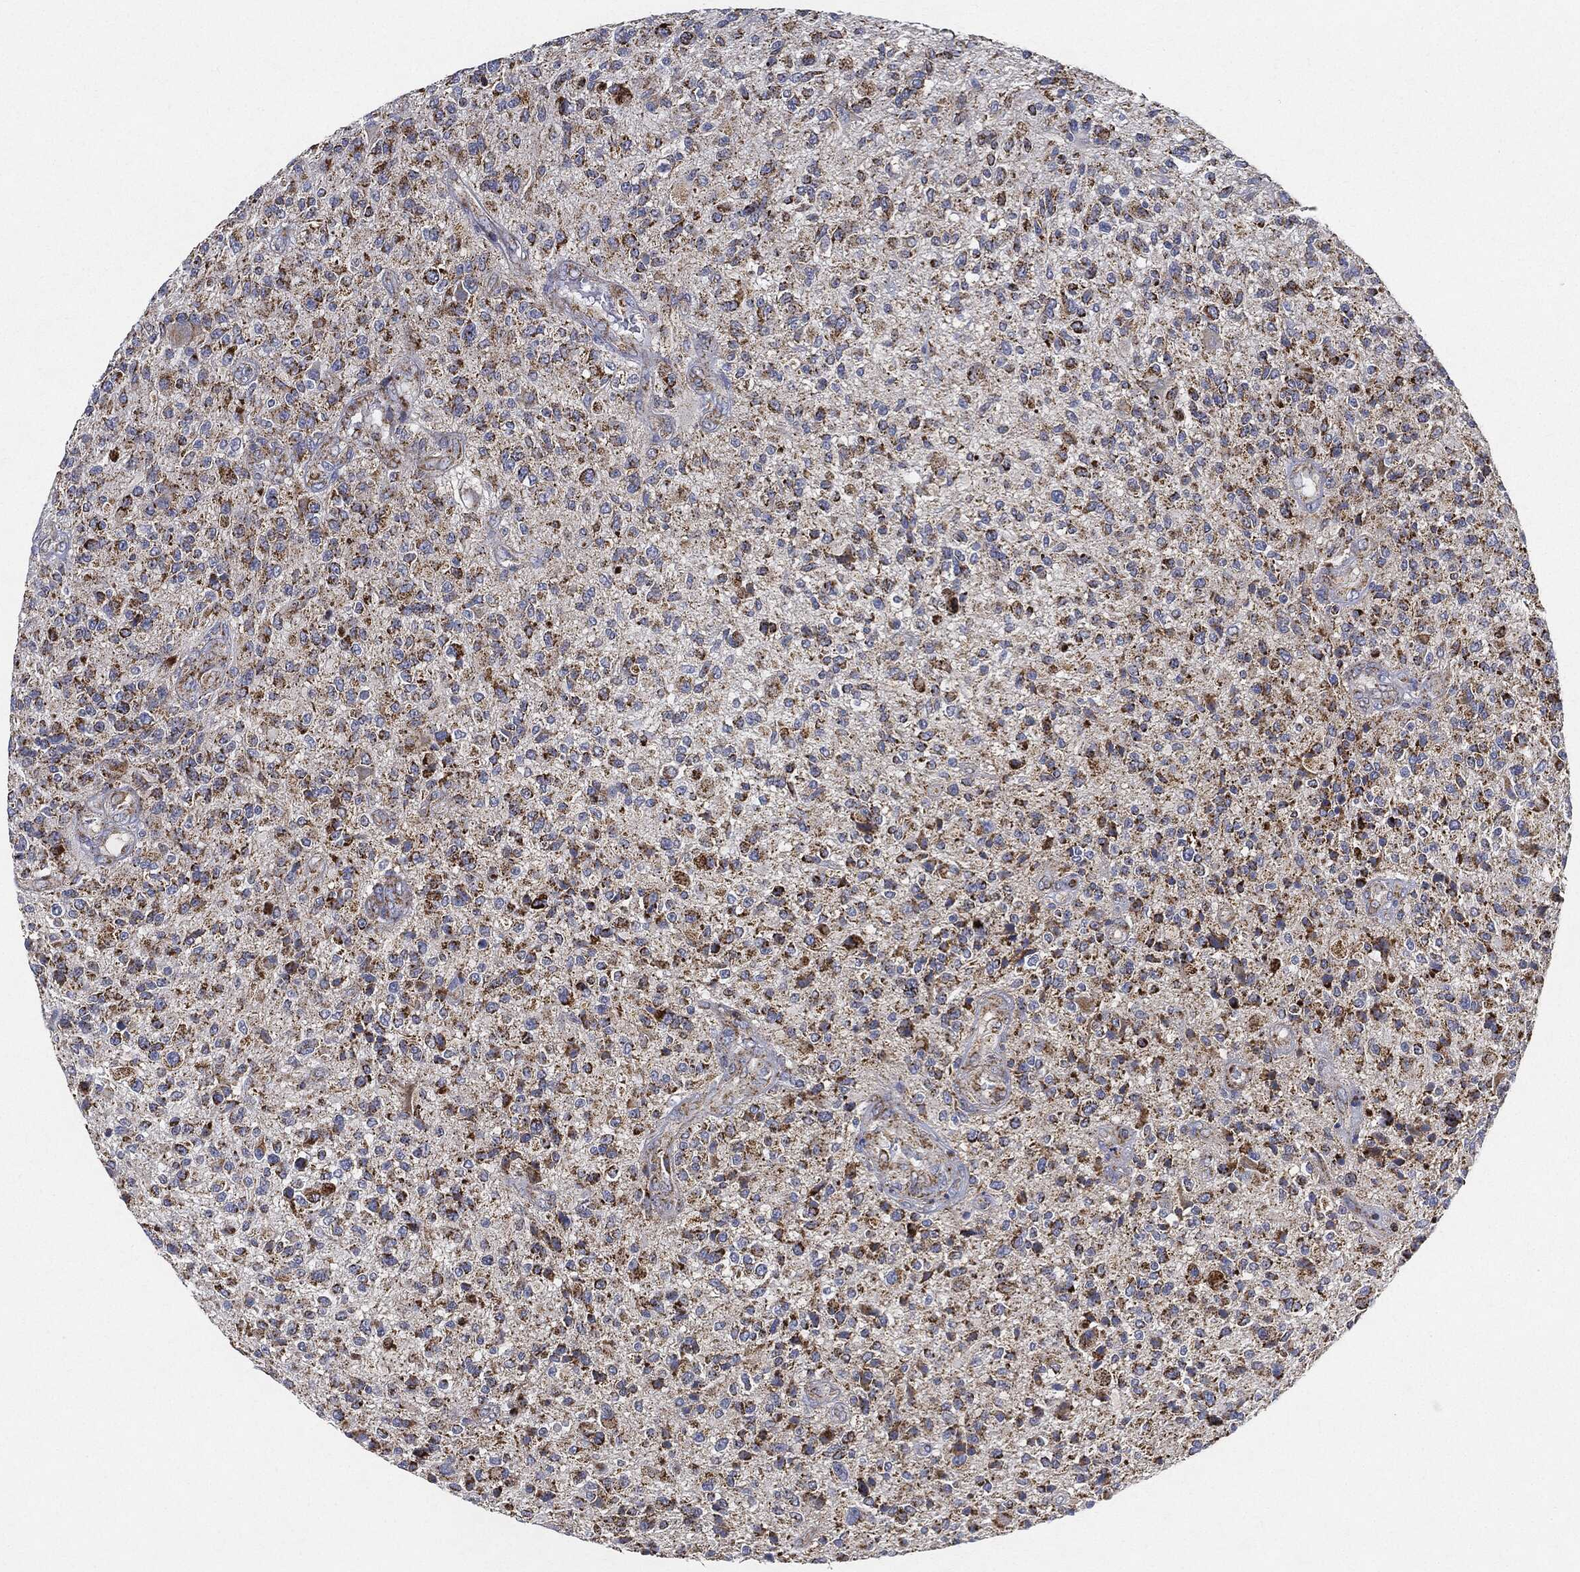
{"staining": {"intensity": "strong", "quantity": ">75%", "location": "cytoplasmic/membranous"}, "tissue": "glioma", "cell_type": "Tumor cells", "image_type": "cancer", "snomed": [{"axis": "morphology", "description": "Glioma, malignant, High grade"}, {"axis": "topography", "description": "Brain"}], "caption": "Immunohistochemistry (IHC) of malignant glioma (high-grade) shows high levels of strong cytoplasmic/membranous expression in about >75% of tumor cells.", "gene": "CAPN15", "patient": {"sex": "male", "age": 47}}